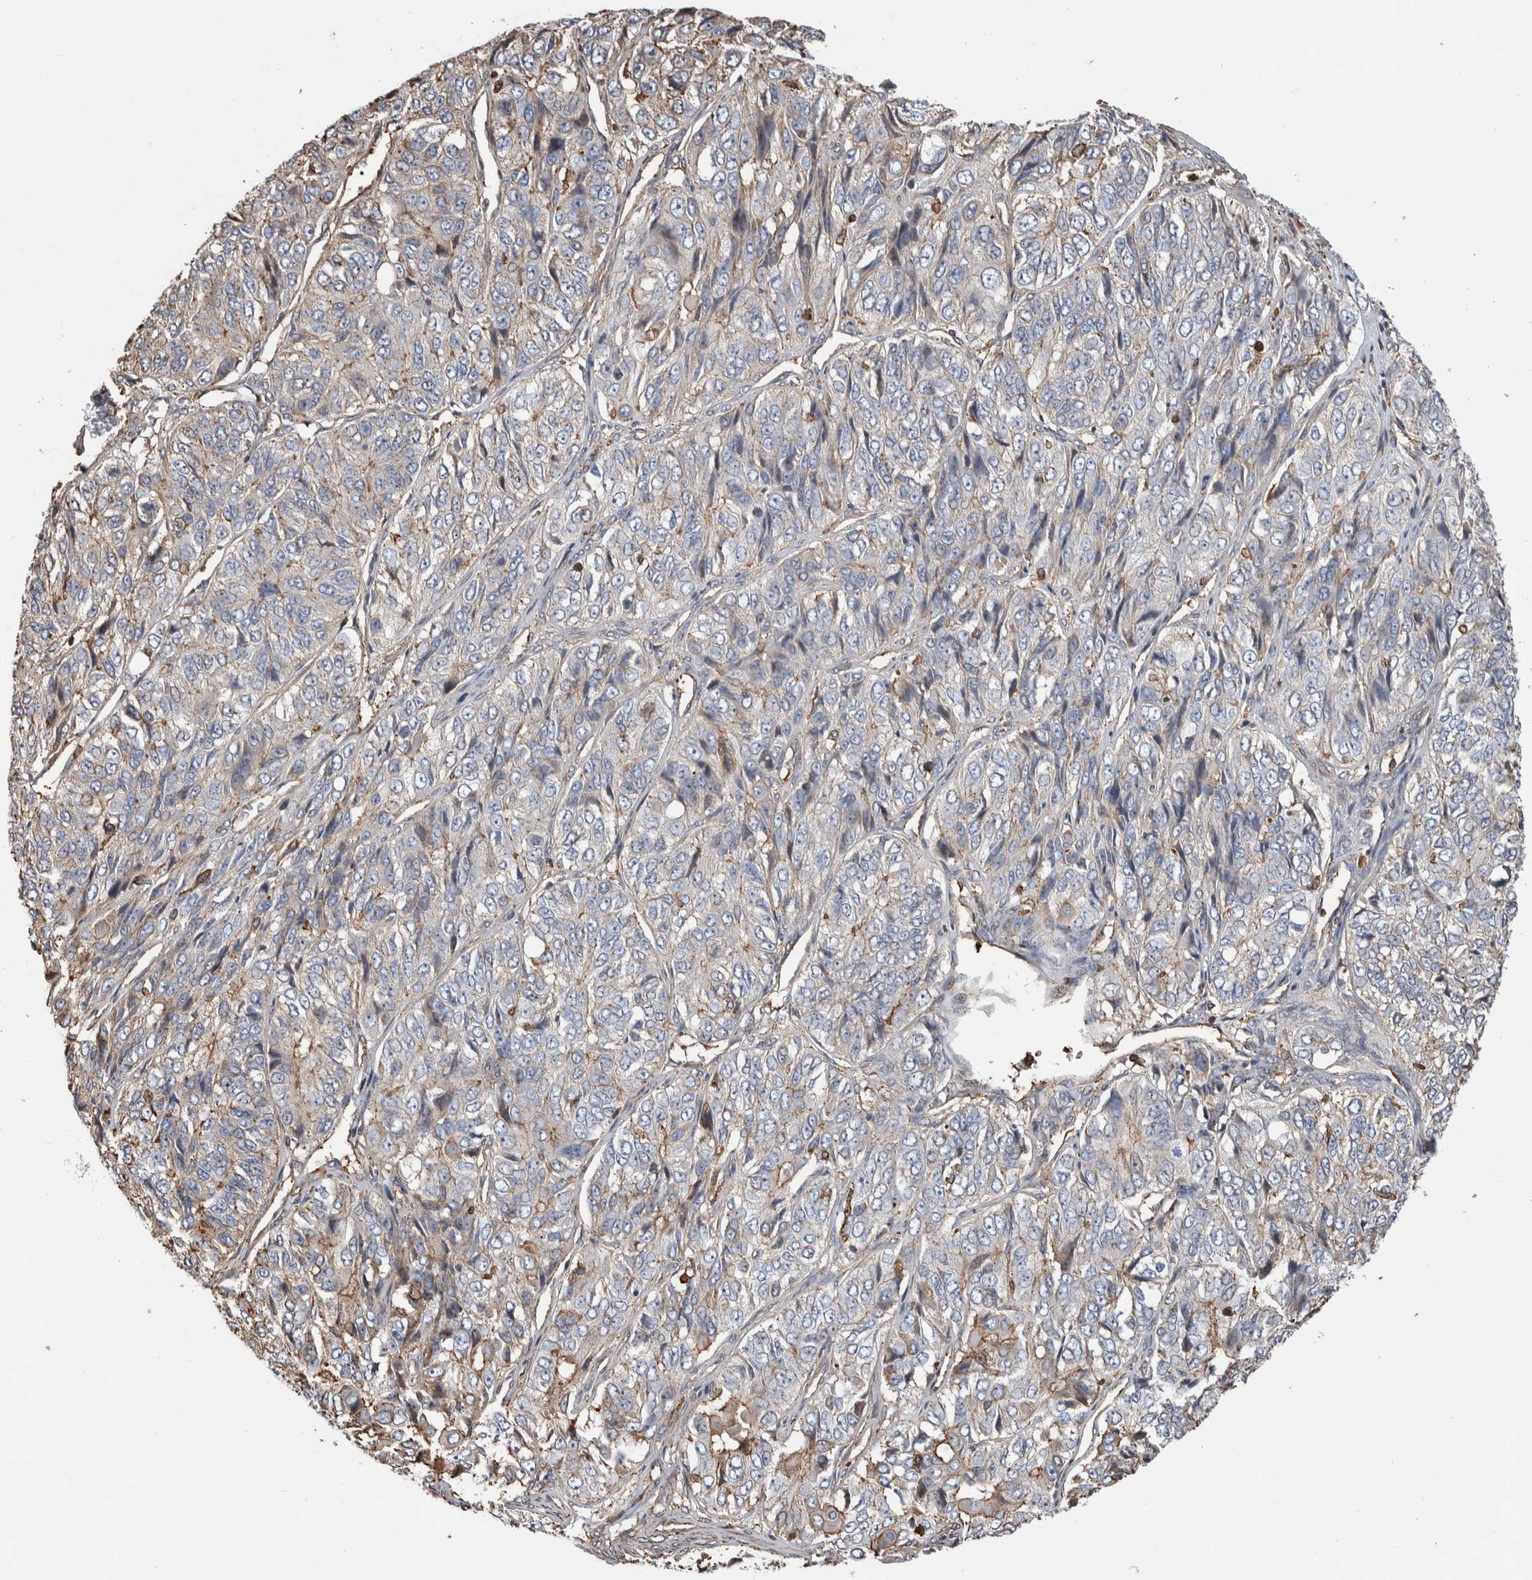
{"staining": {"intensity": "moderate", "quantity": "<25%", "location": "cytoplasmic/membranous"}, "tissue": "ovarian cancer", "cell_type": "Tumor cells", "image_type": "cancer", "snomed": [{"axis": "morphology", "description": "Carcinoma, endometroid"}, {"axis": "topography", "description": "Ovary"}], "caption": "The histopathology image displays a brown stain indicating the presence of a protein in the cytoplasmic/membranous of tumor cells in ovarian cancer.", "gene": "ENPP2", "patient": {"sex": "female", "age": 51}}